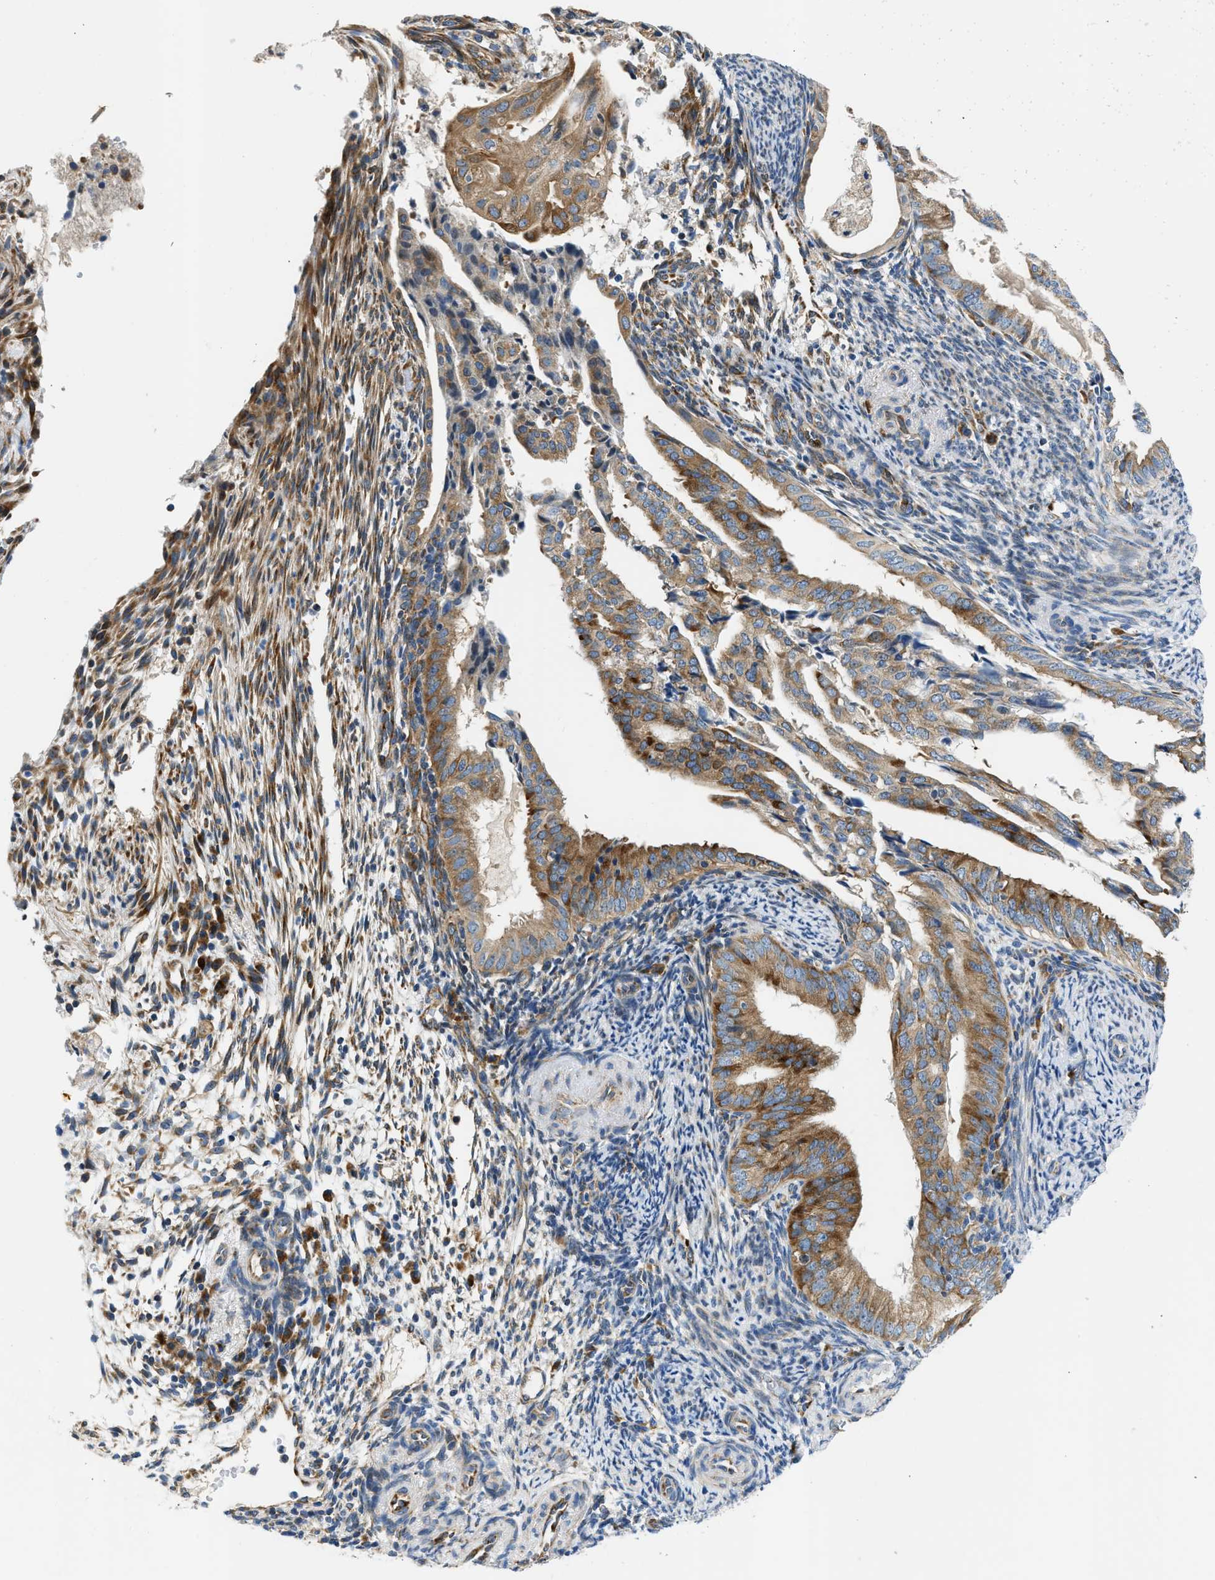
{"staining": {"intensity": "moderate", "quantity": ">75%", "location": "cytoplasmic/membranous"}, "tissue": "endometrial cancer", "cell_type": "Tumor cells", "image_type": "cancer", "snomed": [{"axis": "morphology", "description": "Adenocarcinoma, NOS"}, {"axis": "topography", "description": "Endometrium"}], "caption": "A medium amount of moderate cytoplasmic/membranous staining is seen in about >75% of tumor cells in adenocarcinoma (endometrial) tissue.", "gene": "CAMKK2", "patient": {"sex": "female", "age": 58}}